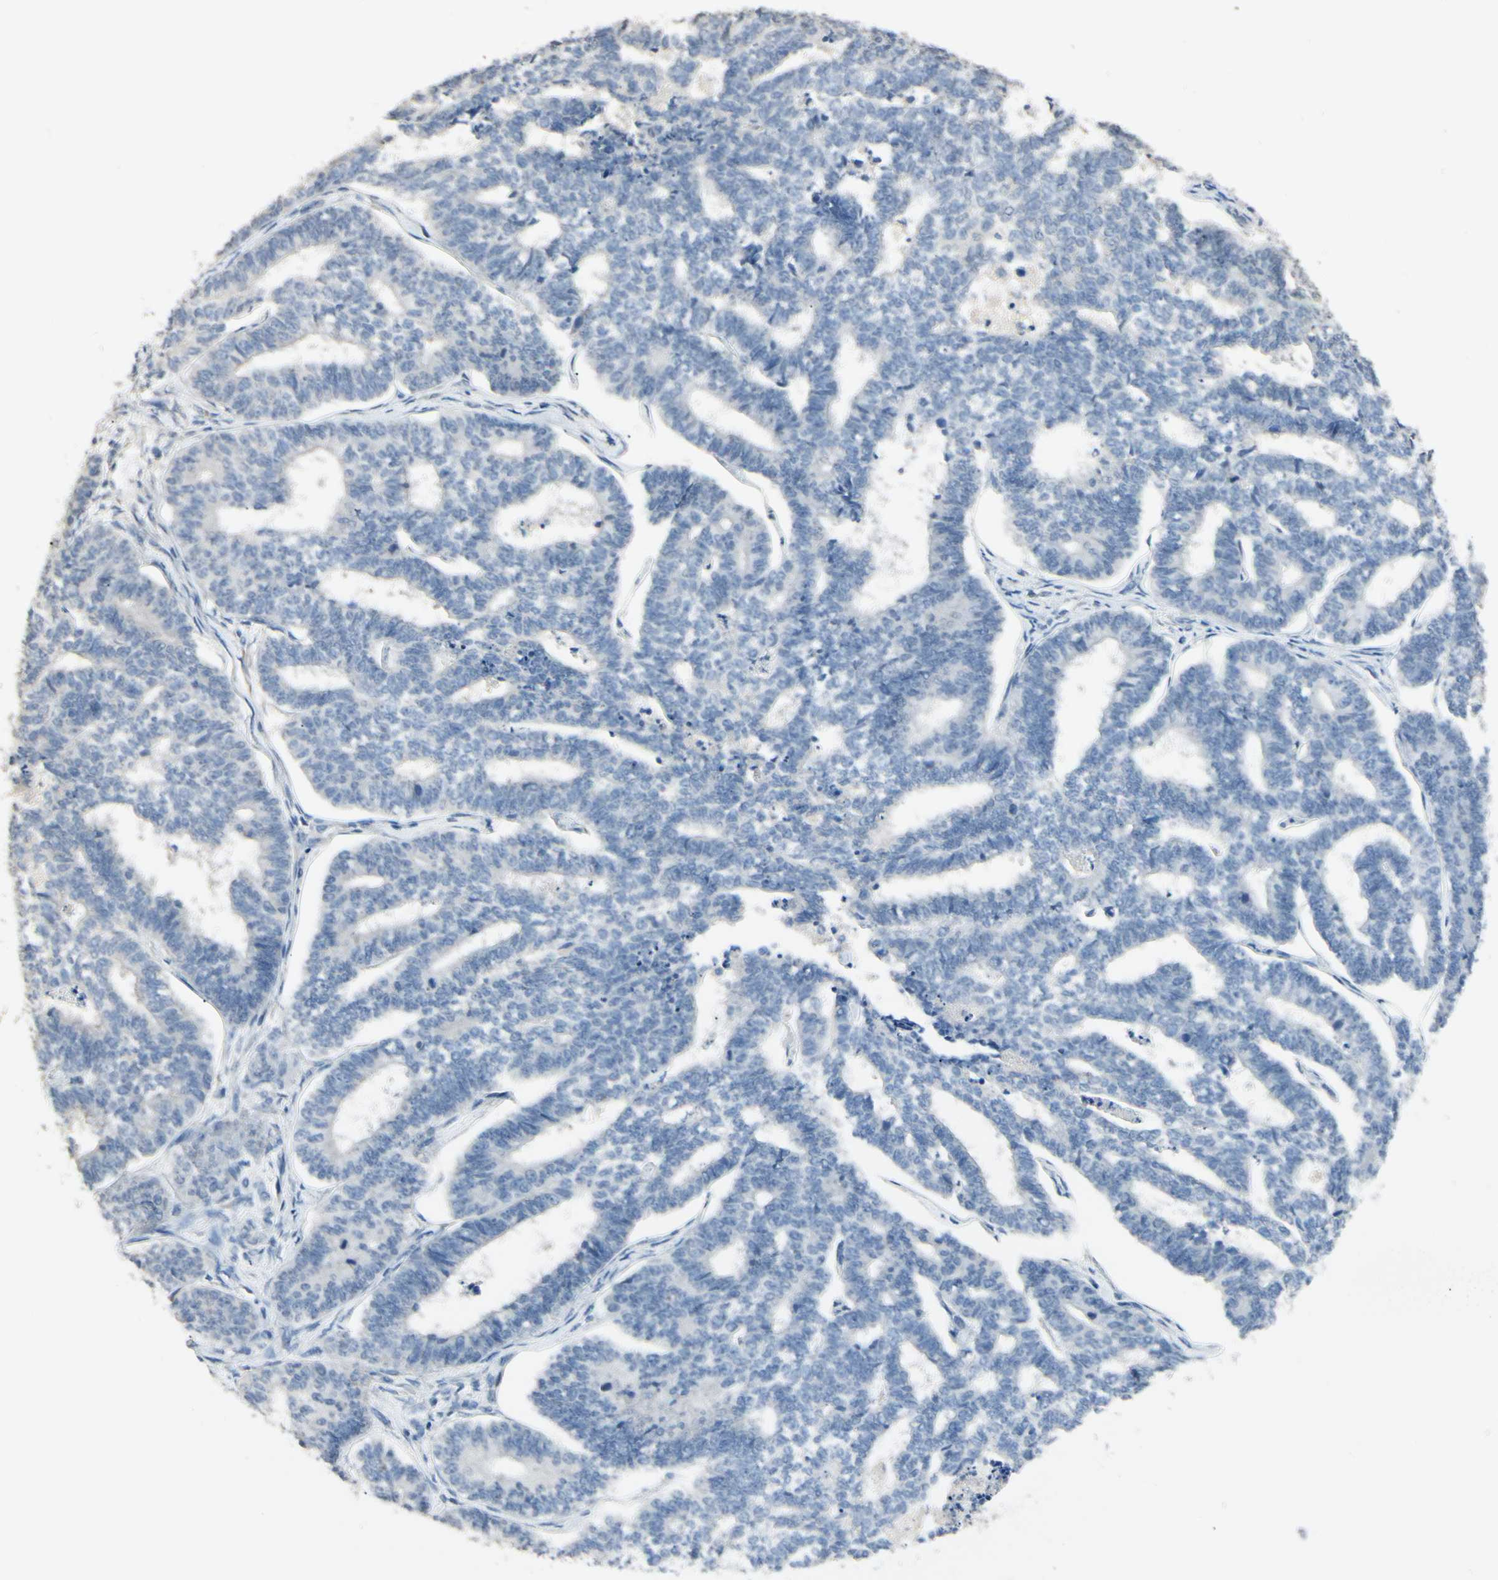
{"staining": {"intensity": "negative", "quantity": "none", "location": "none"}, "tissue": "endometrial cancer", "cell_type": "Tumor cells", "image_type": "cancer", "snomed": [{"axis": "morphology", "description": "Adenocarcinoma, NOS"}, {"axis": "topography", "description": "Endometrium"}], "caption": "Protein analysis of endometrial cancer (adenocarcinoma) reveals no significant positivity in tumor cells.", "gene": "GNE", "patient": {"sex": "female", "age": 70}}